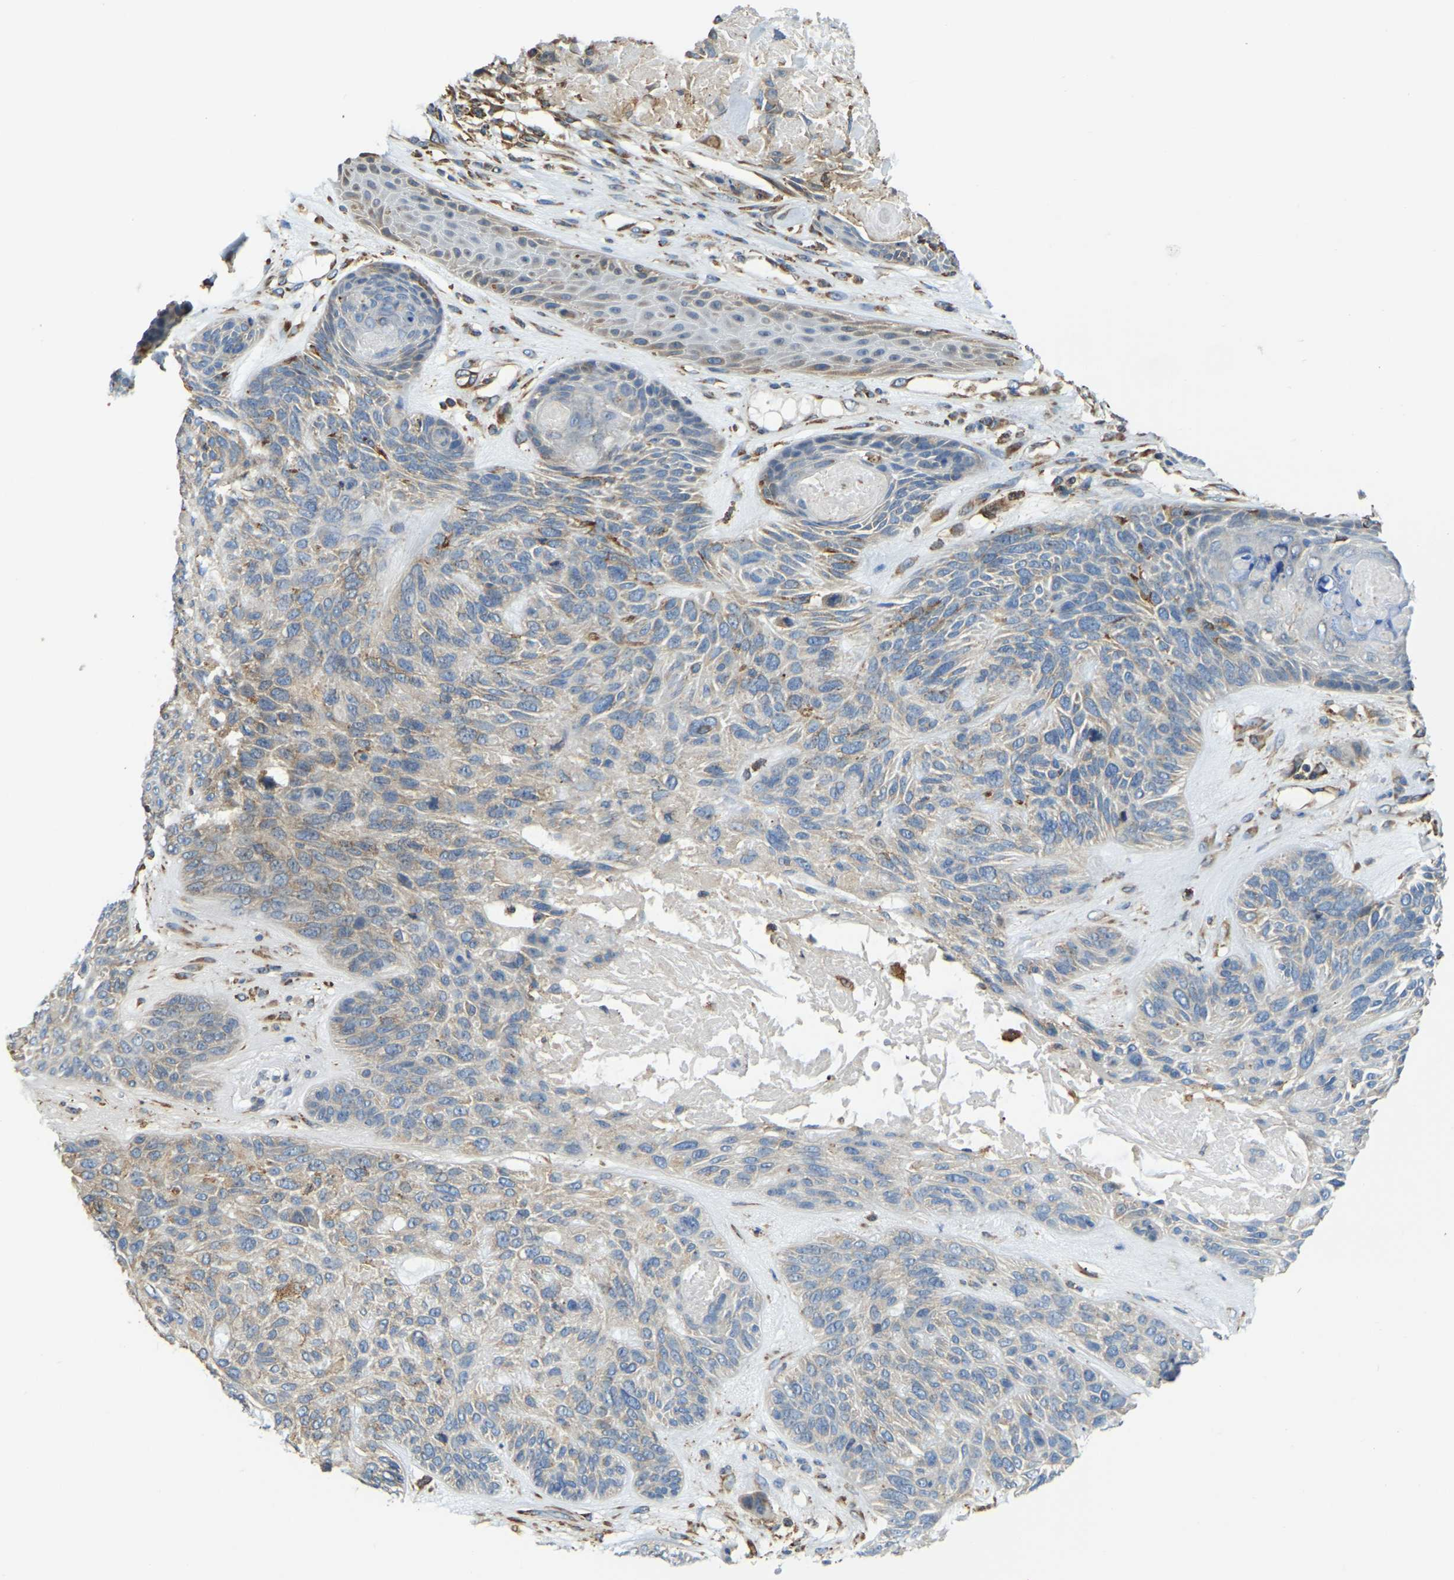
{"staining": {"intensity": "weak", "quantity": "25%-75%", "location": "cytoplasmic/membranous"}, "tissue": "skin cancer", "cell_type": "Tumor cells", "image_type": "cancer", "snomed": [{"axis": "morphology", "description": "Basal cell carcinoma"}, {"axis": "topography", "description": "Skin"}], "caption": "Approximately 25%-75% of tumor cells in basal cell carcinoma (skin) exhibit weak cytoplasmic/membranous protein positivity as visualized by brown immunohistochemical staining.", "gene": "RNF115", "patient": {"sex": "male", "age": 55}}